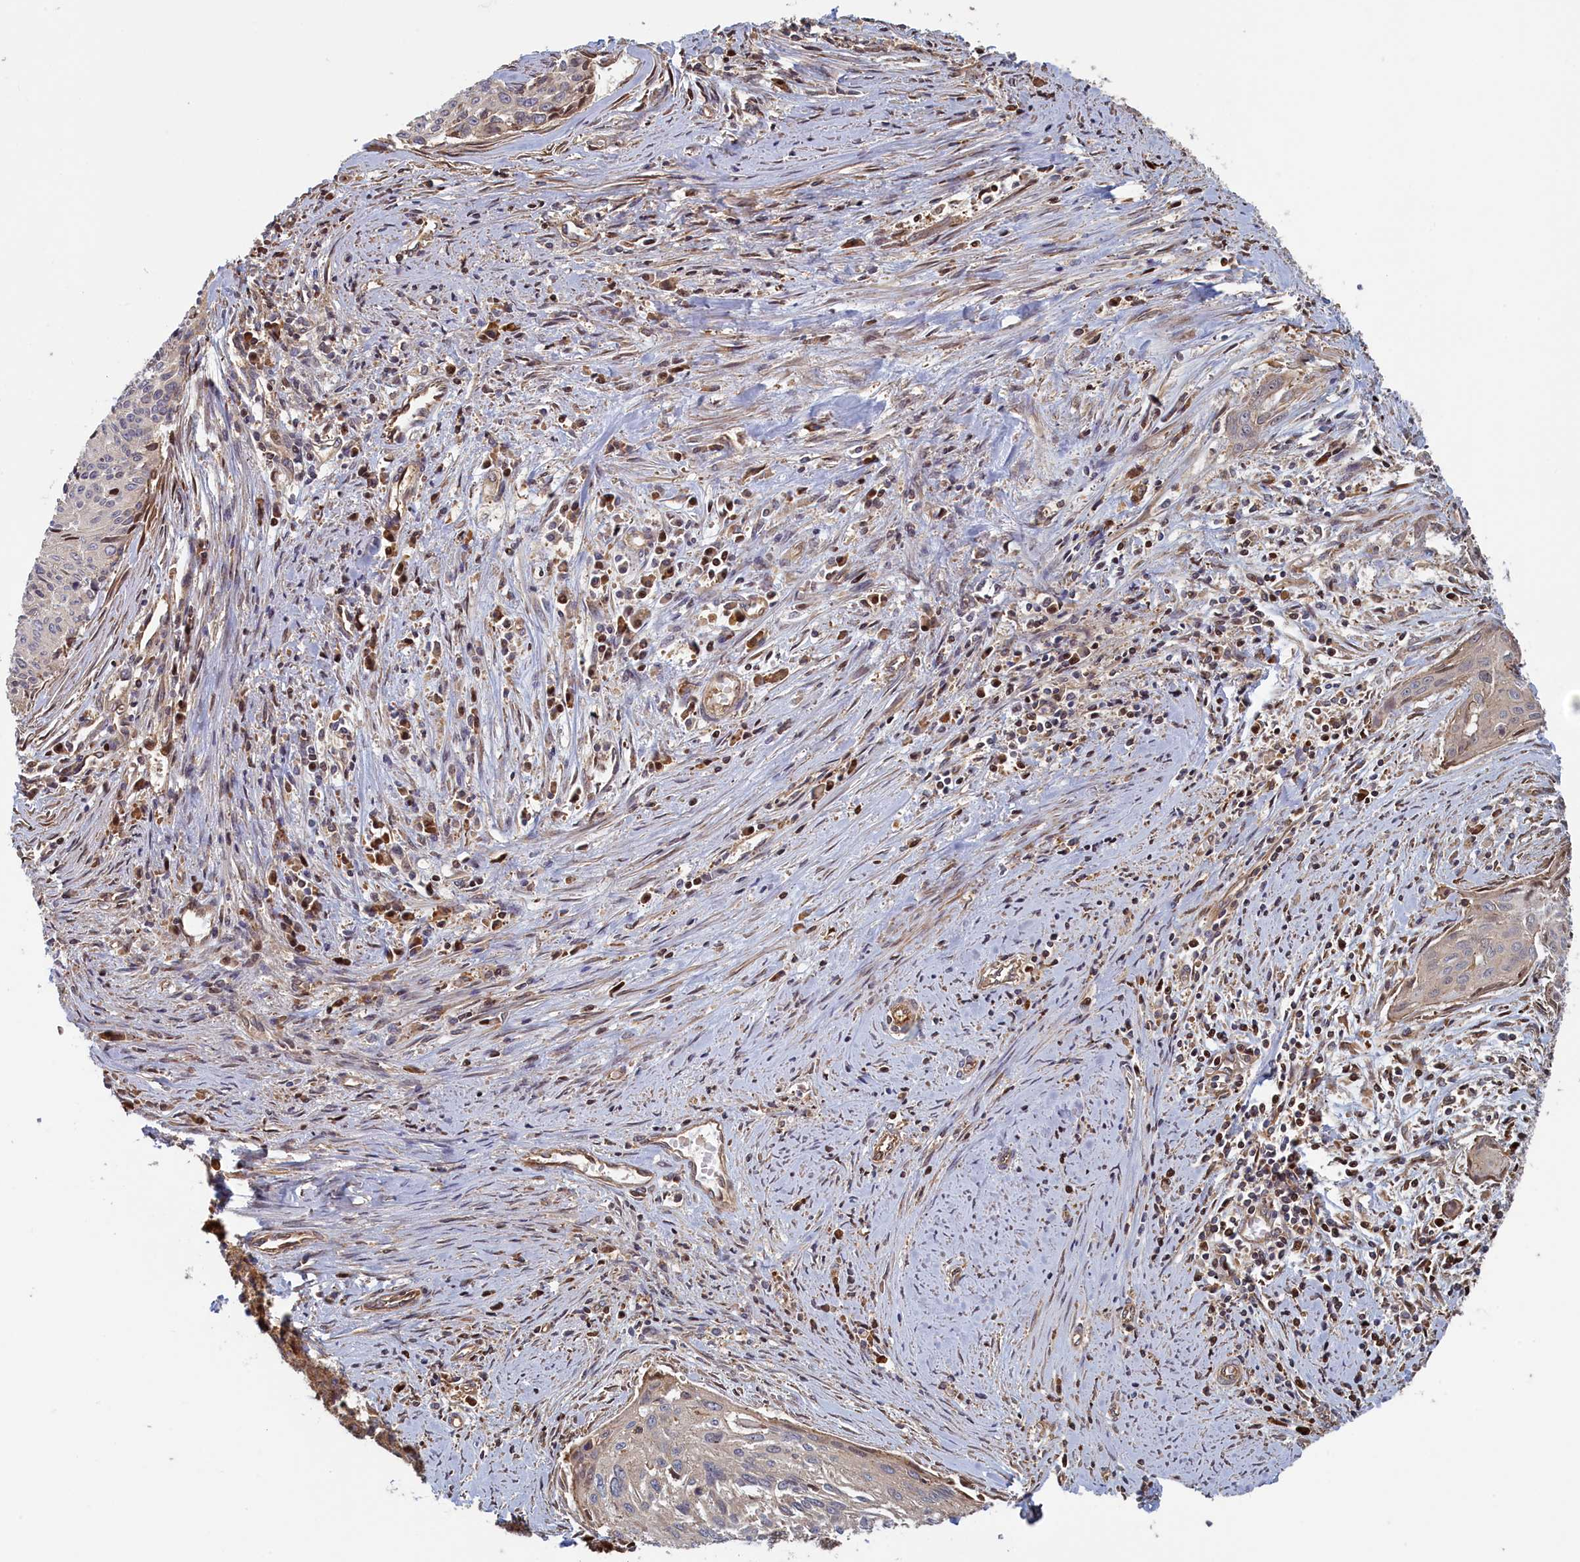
{"staining": {"intensity": "negative", "quantity": "none", "location": "none"}, "tissue": "cervical cancer", "cell_type": "Tumor cells", "image_type": "cancer", "snomed": [{"axis": "morphology", "description": "Squamous cell carcinoma, NOS"}, {"axis": "topography", "description": "Cervix"}], "caption": "There is no significant expression in tumor cells of cervical squamous cell carcinoma.", "gene": "RILPL1", "patient": {"sex": "female", "age": 55}}